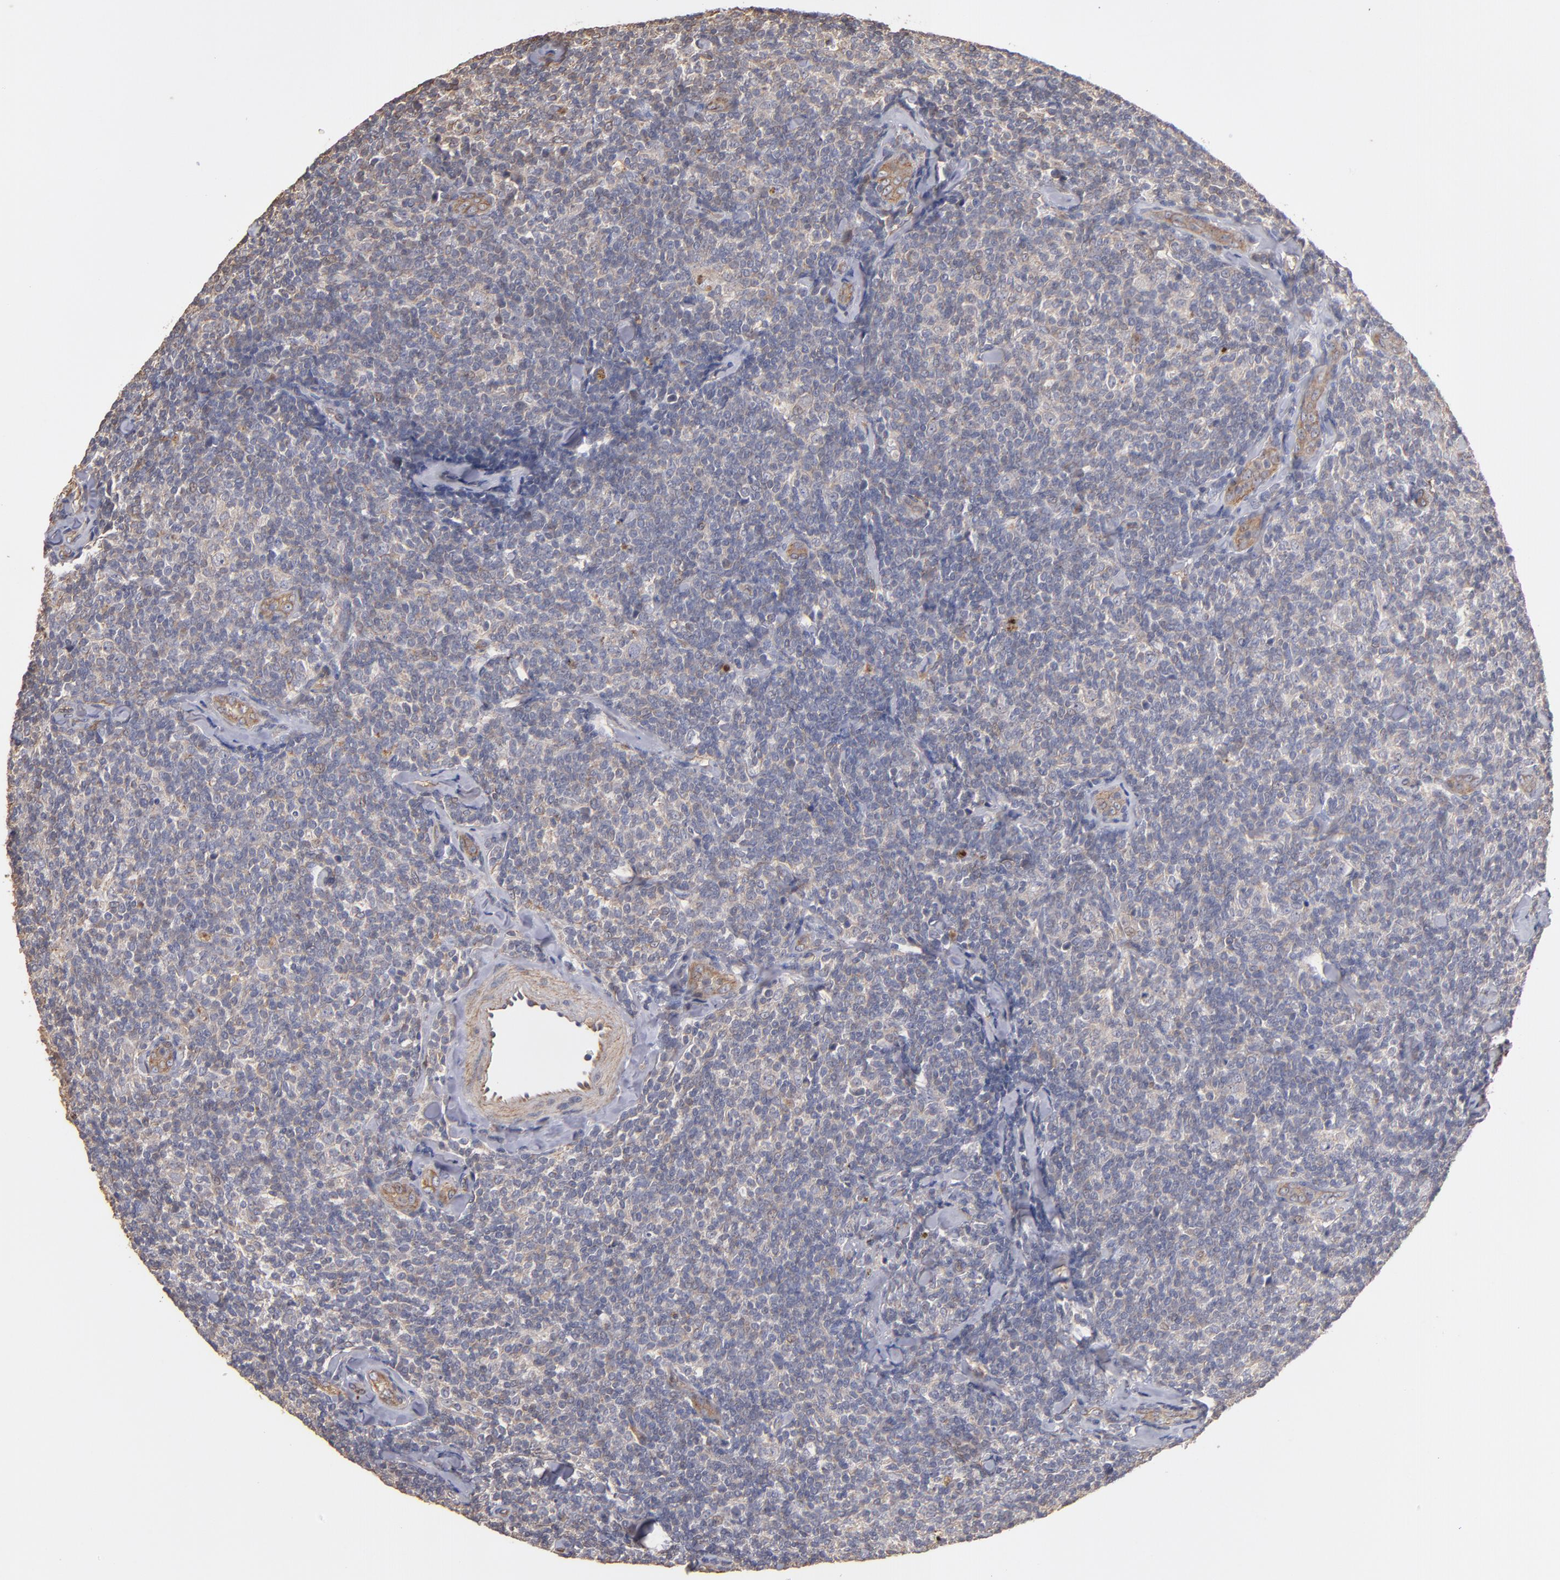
{"staining": {"intensity": "weak", "quantity": "<25%", "location": "cytoplasmic/membranous"}, "tissue": "lymphoma", "cell_type": "Tumor cells", "image_type": "cancer", "snomed": [{"axis": "morphology", "description": "Malignant lymphoma, non-Hodgkin's type, Low grade"}, {"axis": "topography", "description": "Lymph node"}], "caption": "IHC histopathology image of lymphoma stained for a protein (brown), which exhibits no expression in tumor cells. The staining is performed using DAB (3,3'-diaminobenzidine) brown chromogen with nuclei counter-stained in using hematoxylin.", "gene": "DMD", "patient": {"sex": "female", "age": 56}}